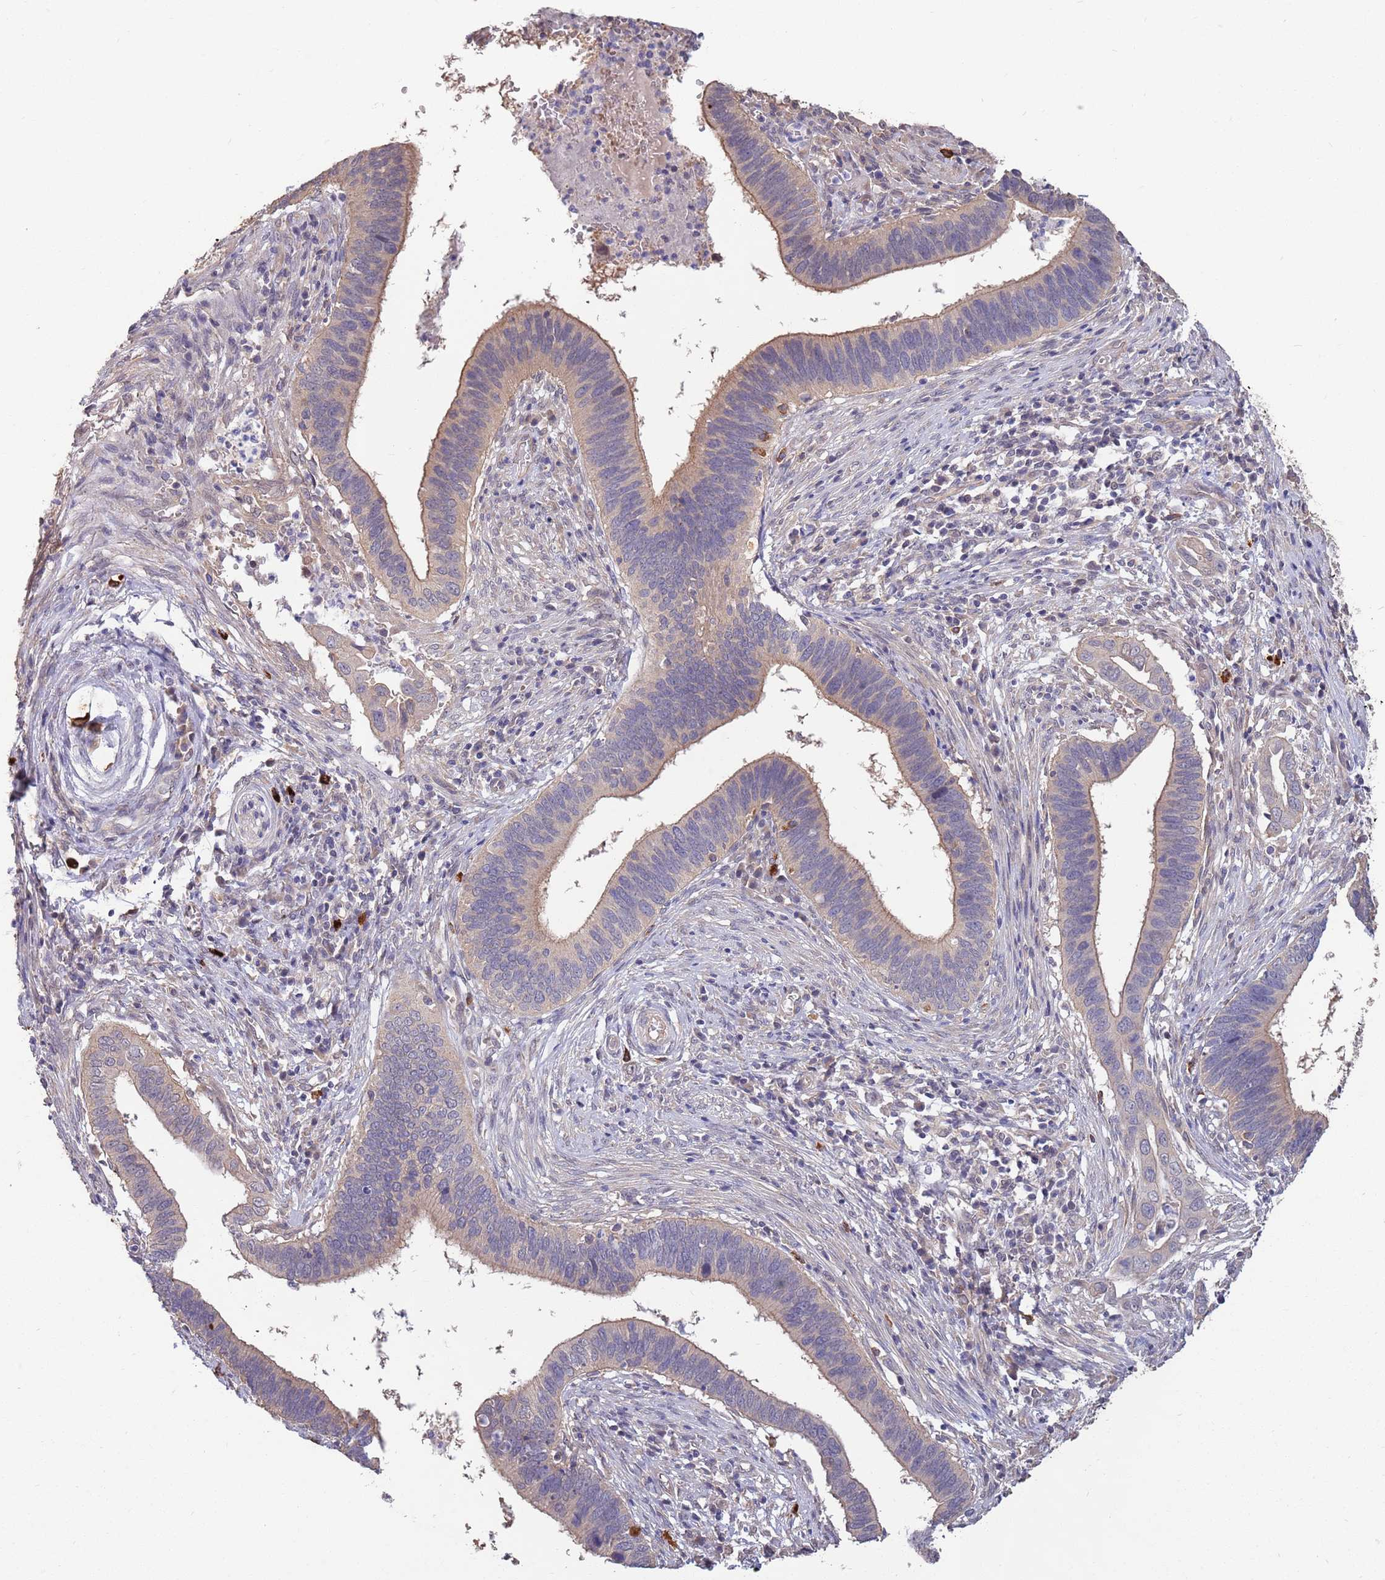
{"staining": {"intensity": "weak", "quantity": "25%-75%", "location": "cytoplasmic/membranous"}, "tissue": "cervical cancer", "cell_type": "Tumor cells", "image_type": "cancer", "snomed": [{"axis": "morphology", "description": "Adenocarcinoma, NOS"}, {"axis": "topography", "description": "Cervix"}], "caption": "A low amount of weak cytoplasmic/membranous staining is present in about 25%-75% of tumor cells in cervical cancer (adenocarcinoma) tissue.", "gene": "MARVELD2", "patient": {"sex": "female", "age": 42}}